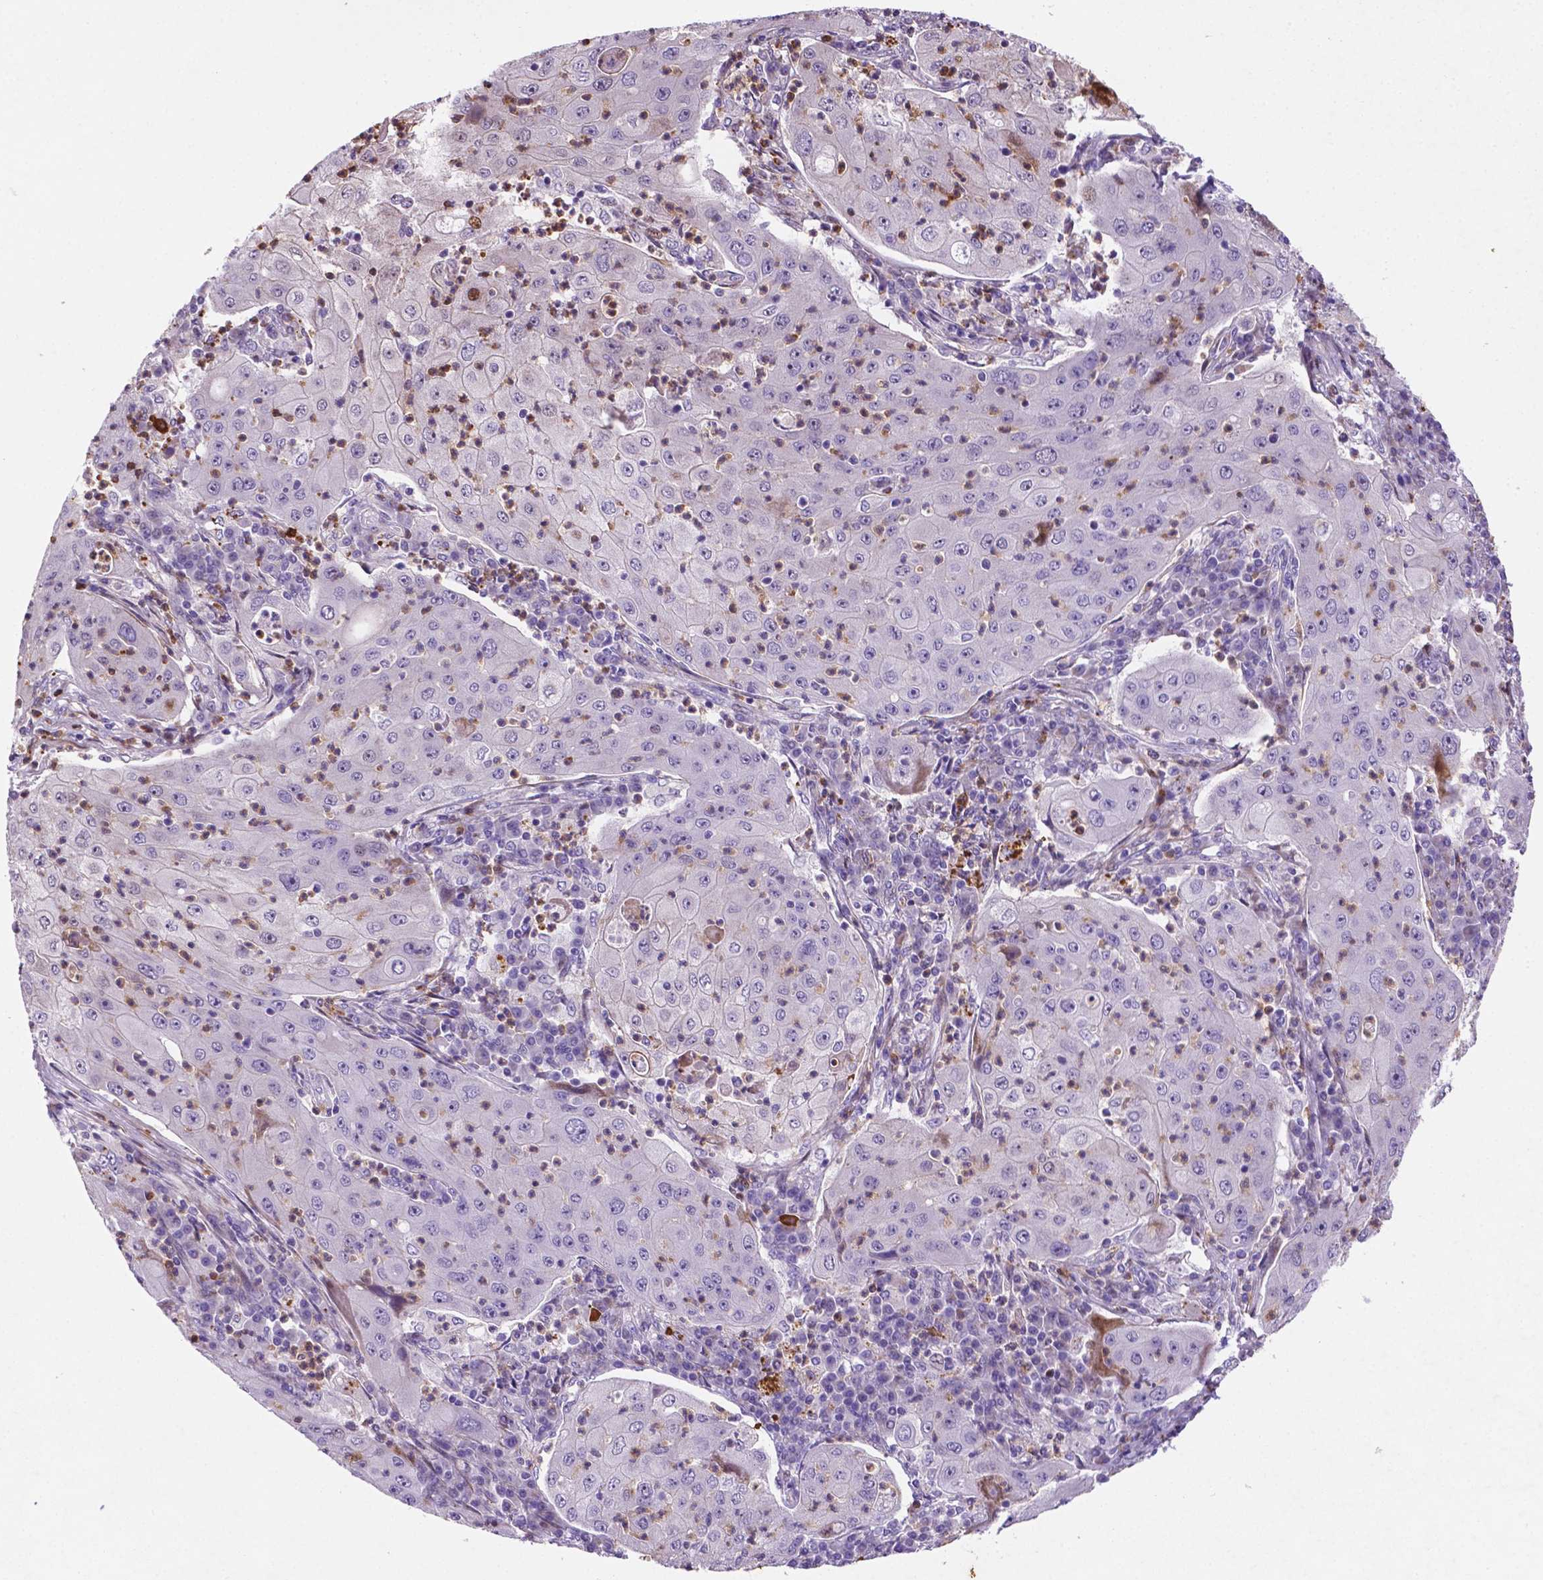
{"staining": {"intensity": "negative", "quantity": "none", "location": "none"}, "tissue": "lung cancer", "cell_type": "Tumor cells", "image_type": "cancer", "snomed": [{"axis": "morphology", "description": "Squamous cell carcinoma, NOS"}, {"axis": "topography", "description": "Lung"}], "caption": "Lung cancer was stained to show a protein in brown. There is no significant expression in tumor cells. (Brightfield microscopy of DAB (3,3'-diaminobenzidine) immunohistochemistry (IHC) at high magnification).", "gene": "TM4SF20", "patient": {"sex": "female", "age": 59}}